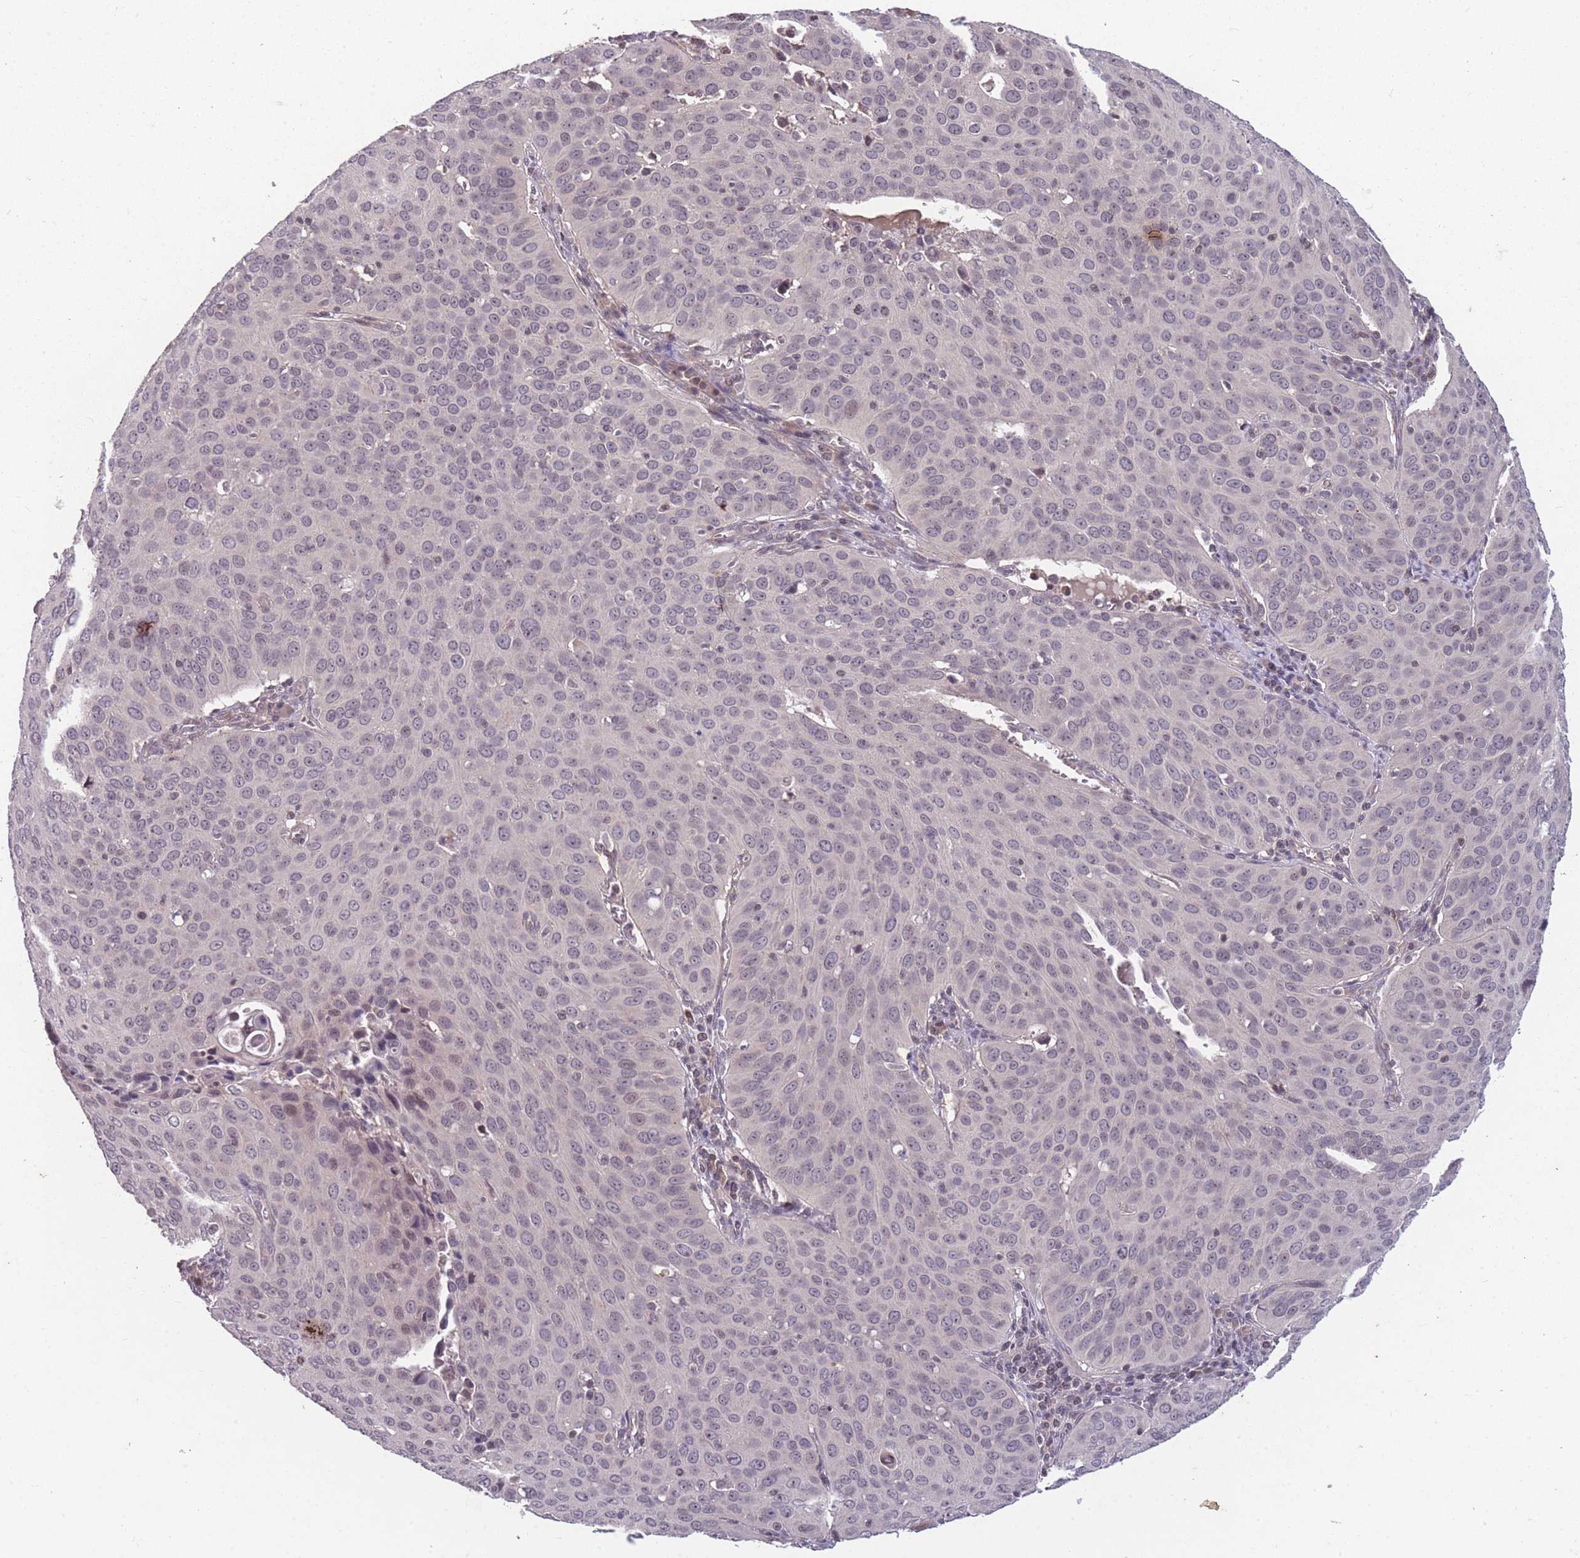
{"staining": {"intensity": "negative", "quantity": "none", "location": "none"}, "tissue": "cervical cancer", "cell_type": "Tumor cells", "image_type": "cancer", "snomed": [{"axis": "morphology", "description": "Squamous cell carcinoma, NOS"}, {"axis": "topography", "description": "Cervix"}], "caption": "DAB (3,3'-diaminobenzidine) immunohistochemical staining of human squamous cell carcinoma (cervical) displays no significant positivity in tumor cells.", "gene": "GGT5", "patient": {"sex": "female", "age": 36}}